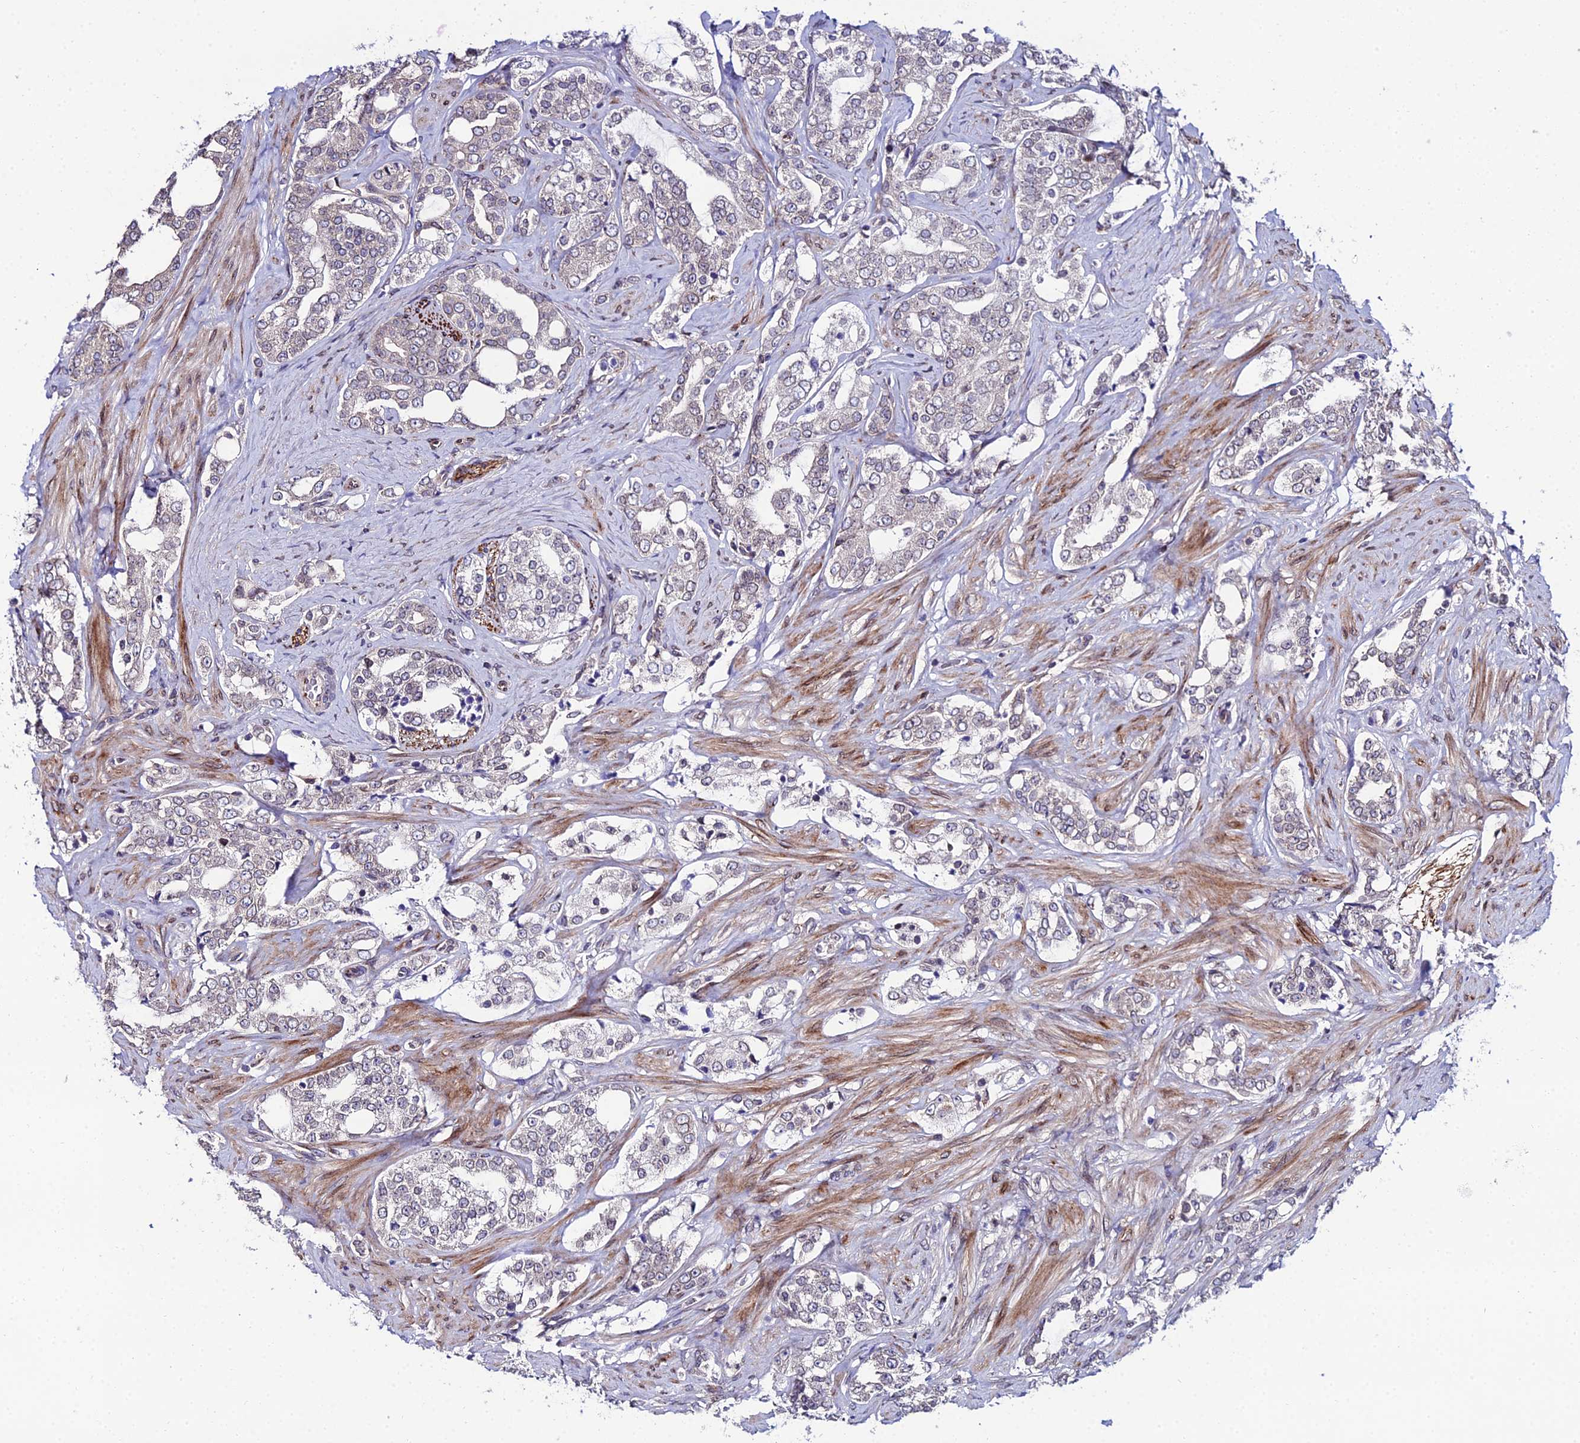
{"staining": {"intensity": "negative", "quantity": "none", "location": "none"}, "tissue": "prostate cancer", "cell_type": "Tumor cells", "image_type": "cancer", "snomed": [{"axis": "morphology", "description": "Adenocarcinoma, High grade"}, {"axis": "topography", "description": "Prostate"}], "caption": "The immunohistochemistry micrograph has no significant expression in tumor cells of adenocarcinoma (high-grade) (prostate) tissue.", "gene": "DDX19A", "patient": {"sex": "male", "age": 64}}